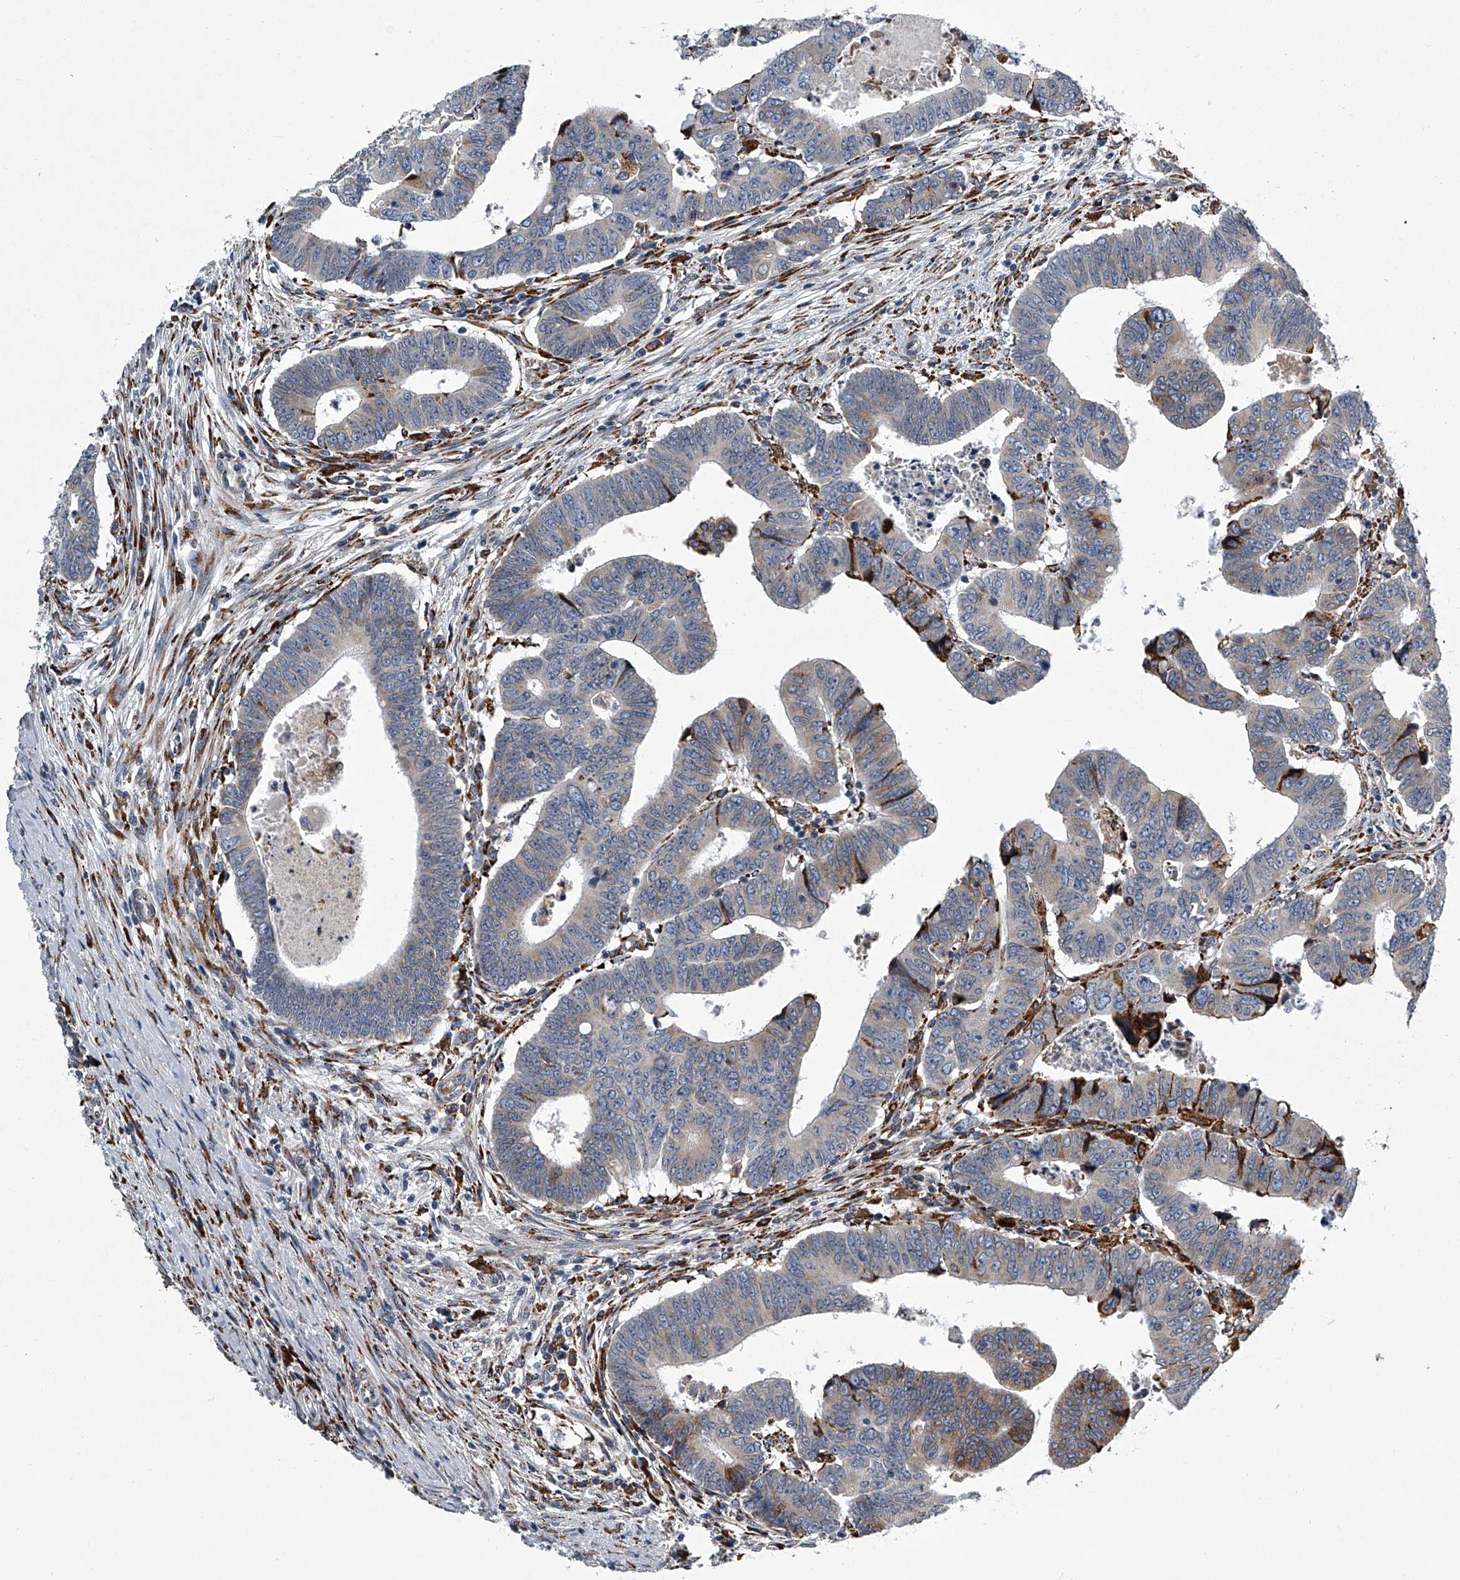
{"staining": {"intensity": "moderate", "quantity": "<25%", "location": "cytoplasmic/membranous"}, "tissue": "colorectal cancer", "cell_type": "Tumor cells", "image_type": "cancer", "snomed": [{"axis": "morphology", "description": "Normal tissue, NOS"}, {"axis": "morphology", "description": "Adenocarcinoma, NOS"}, {"axis": "topography", "description": "Rectum"}], "caption": "The histopathology image displays staining of colorectal cancer (adenocarcinoma), revealing moderate cytoplasmic/membranous protein staining (brown color) within tumor cells. Using DAB (3,3'-diaminobenzidine) (brown) and hematoxylin (blue) stains, captured at high magnification using brightfield microscopy.", "gene": "TMEM63C", "patient": {"sex": "female", "age": 65}}